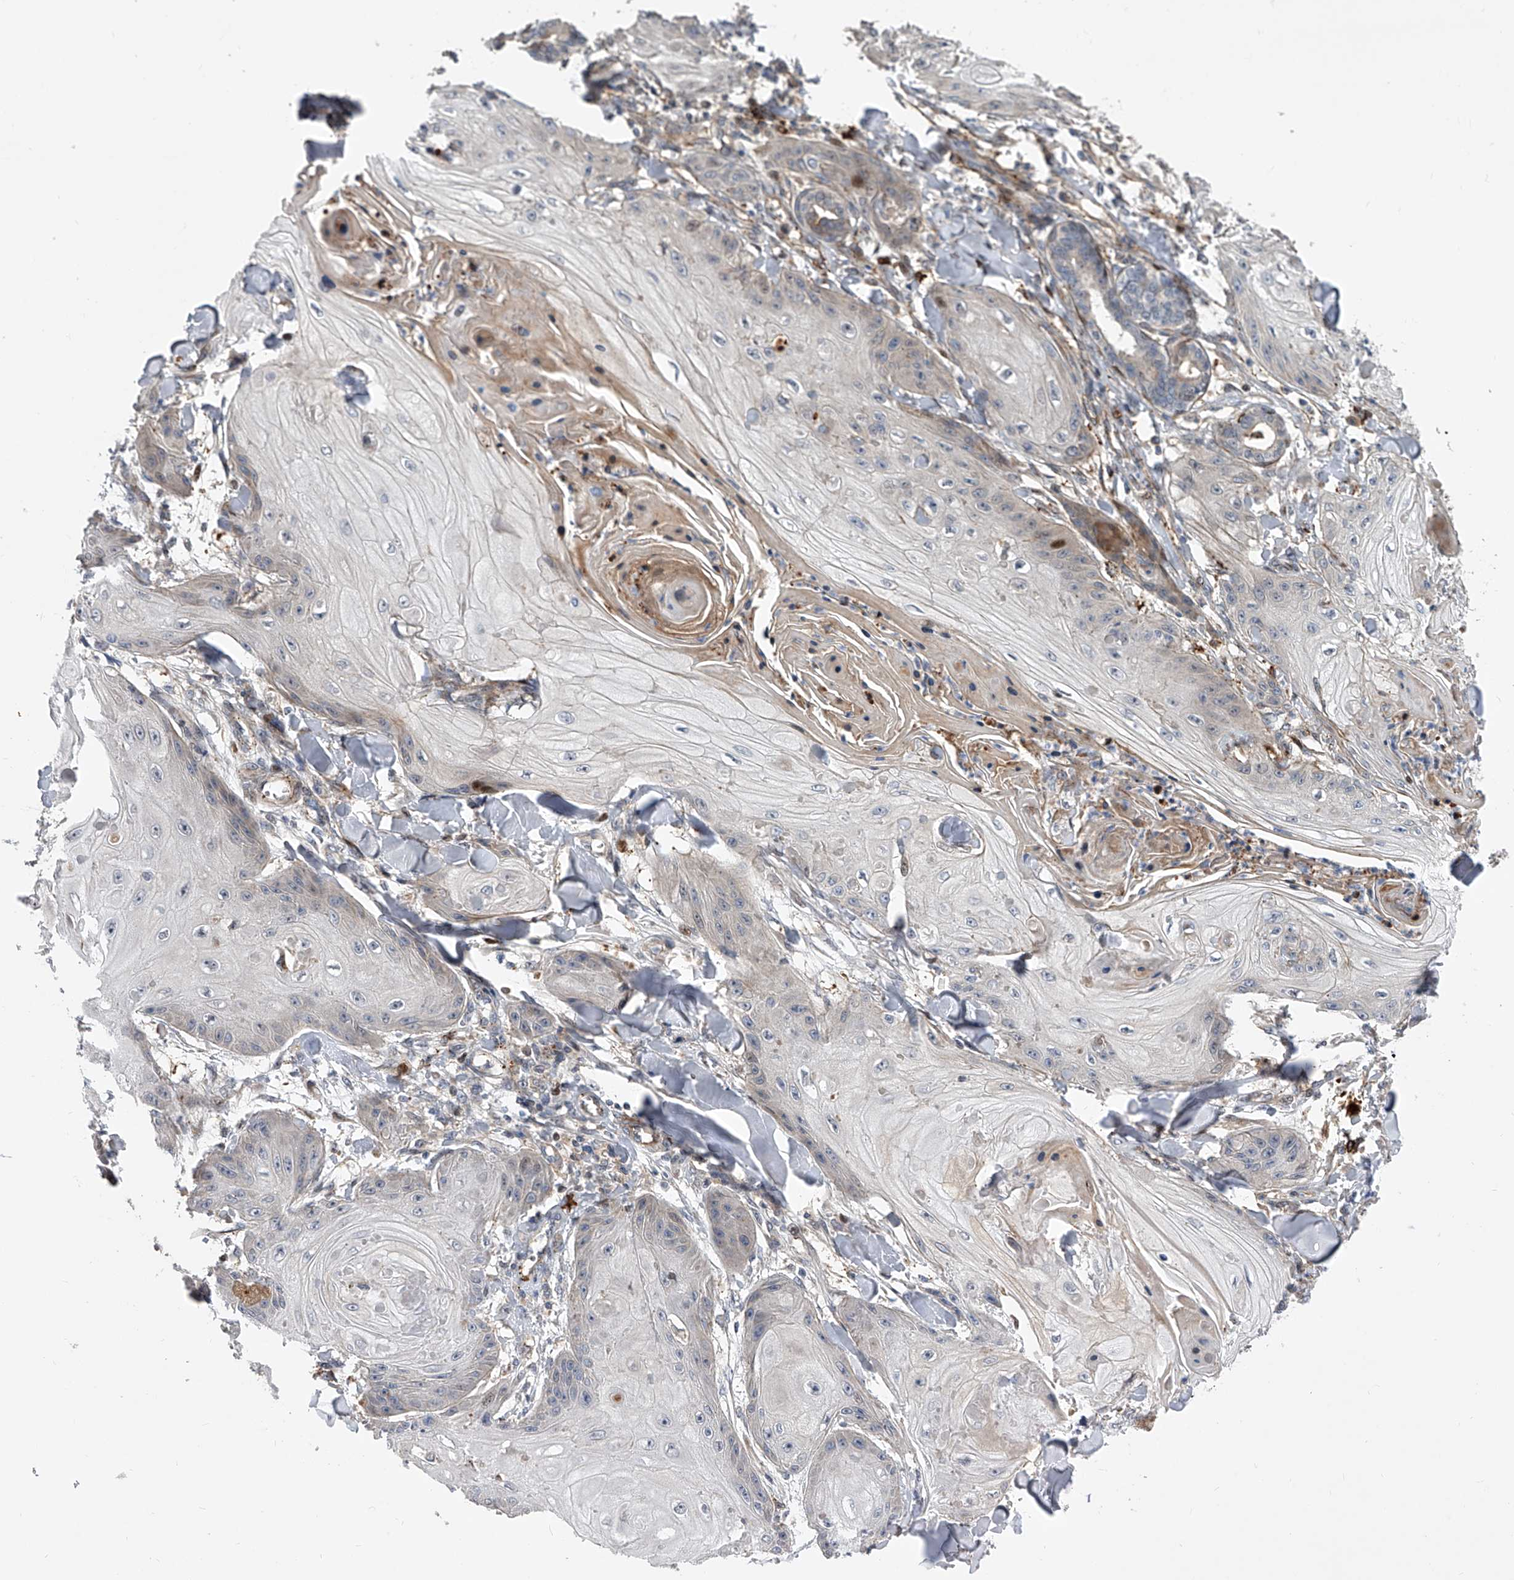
{"staining": {"intensity": "negative", "quantity": "none", "location": "none"}, "tissue": "skin cancer", "cell_type": "Tumor cells", "image_type": "cancer", "snomed": [{"axis": "morphology", "description": "Squamous cell carcinoma, NOS"}, {"axis": "topography", "description": "Skin"}], "caption": "Skin cancer (squamous cell carcinoma) stained for a protein using immunohistochemistry shows no positivity tumor cells.", "gene": "PDSS2", "patient": {"sex": "male", "age": 74}}